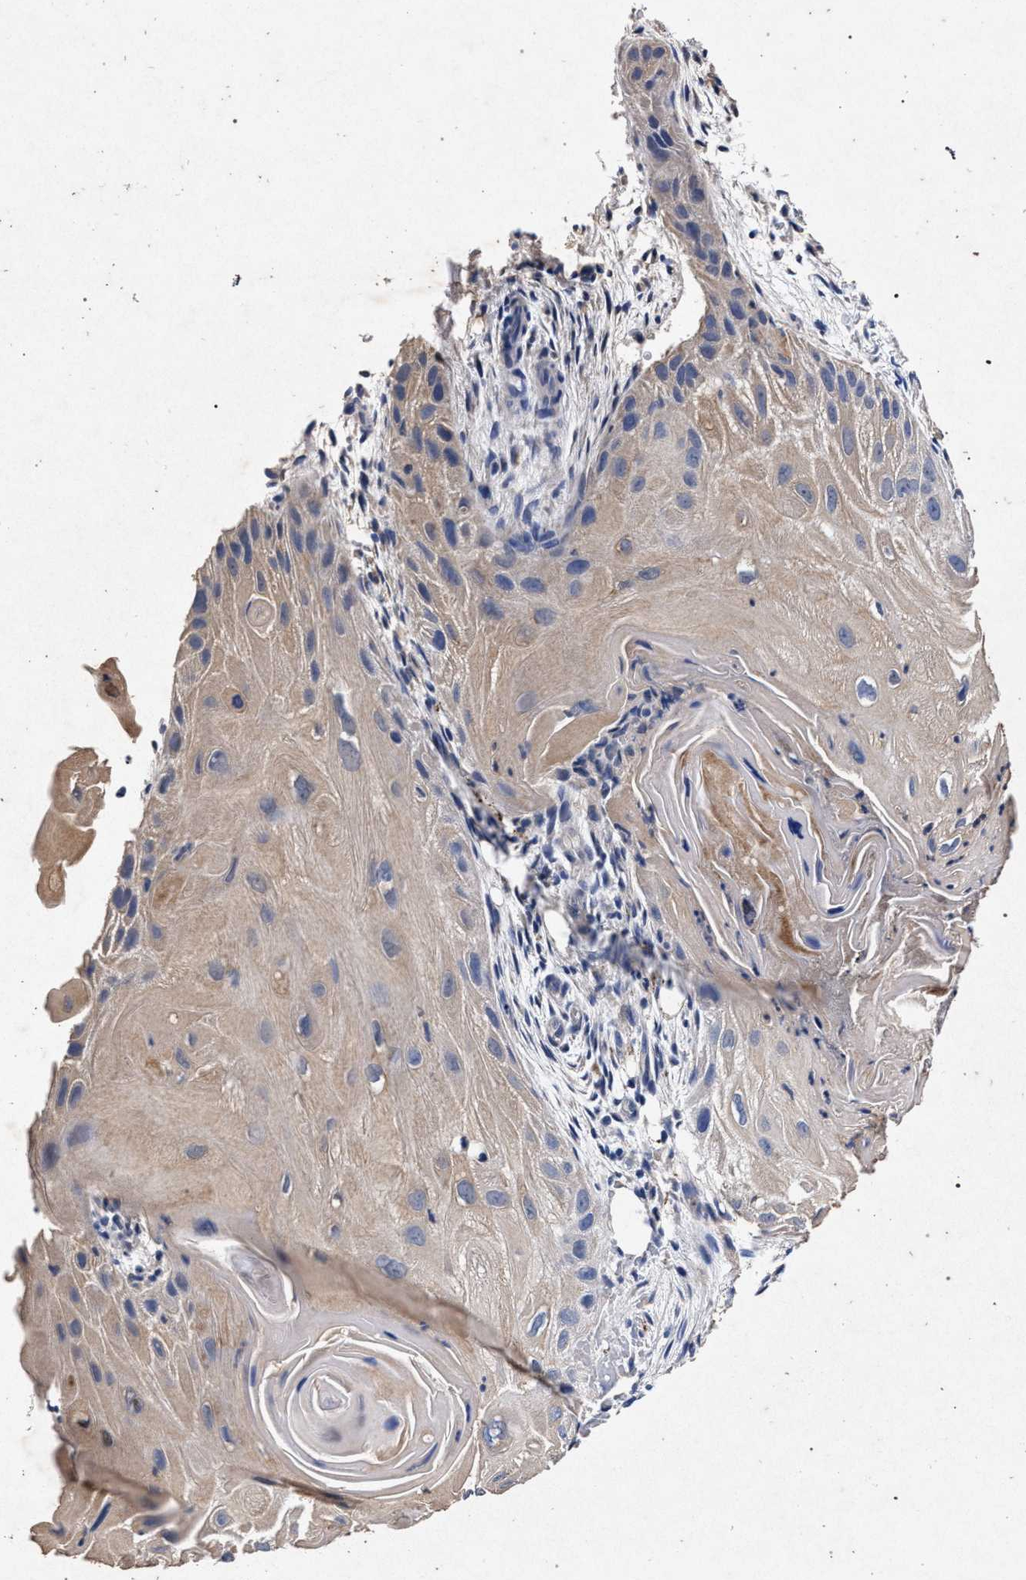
{"staining": {"intensity": "weak", "quantity": "<25%", "location": "cytoplasmic/membranous"}, "tissue": "skin cancer", "cell_type": "Tumor cells", "image_type": "cancer", "snomed": [{"axis": "morphology", "description": "Squamous cell carcinoma, NOS"}, {"axis": "topography", "description": "Skin"}], "caption": "This is an IHC image of skin squamous cell carcinoma. There is no expression in tumor cells.", "gene": "ATP1A2", "patient": {"sex": "female", "age": 77}}